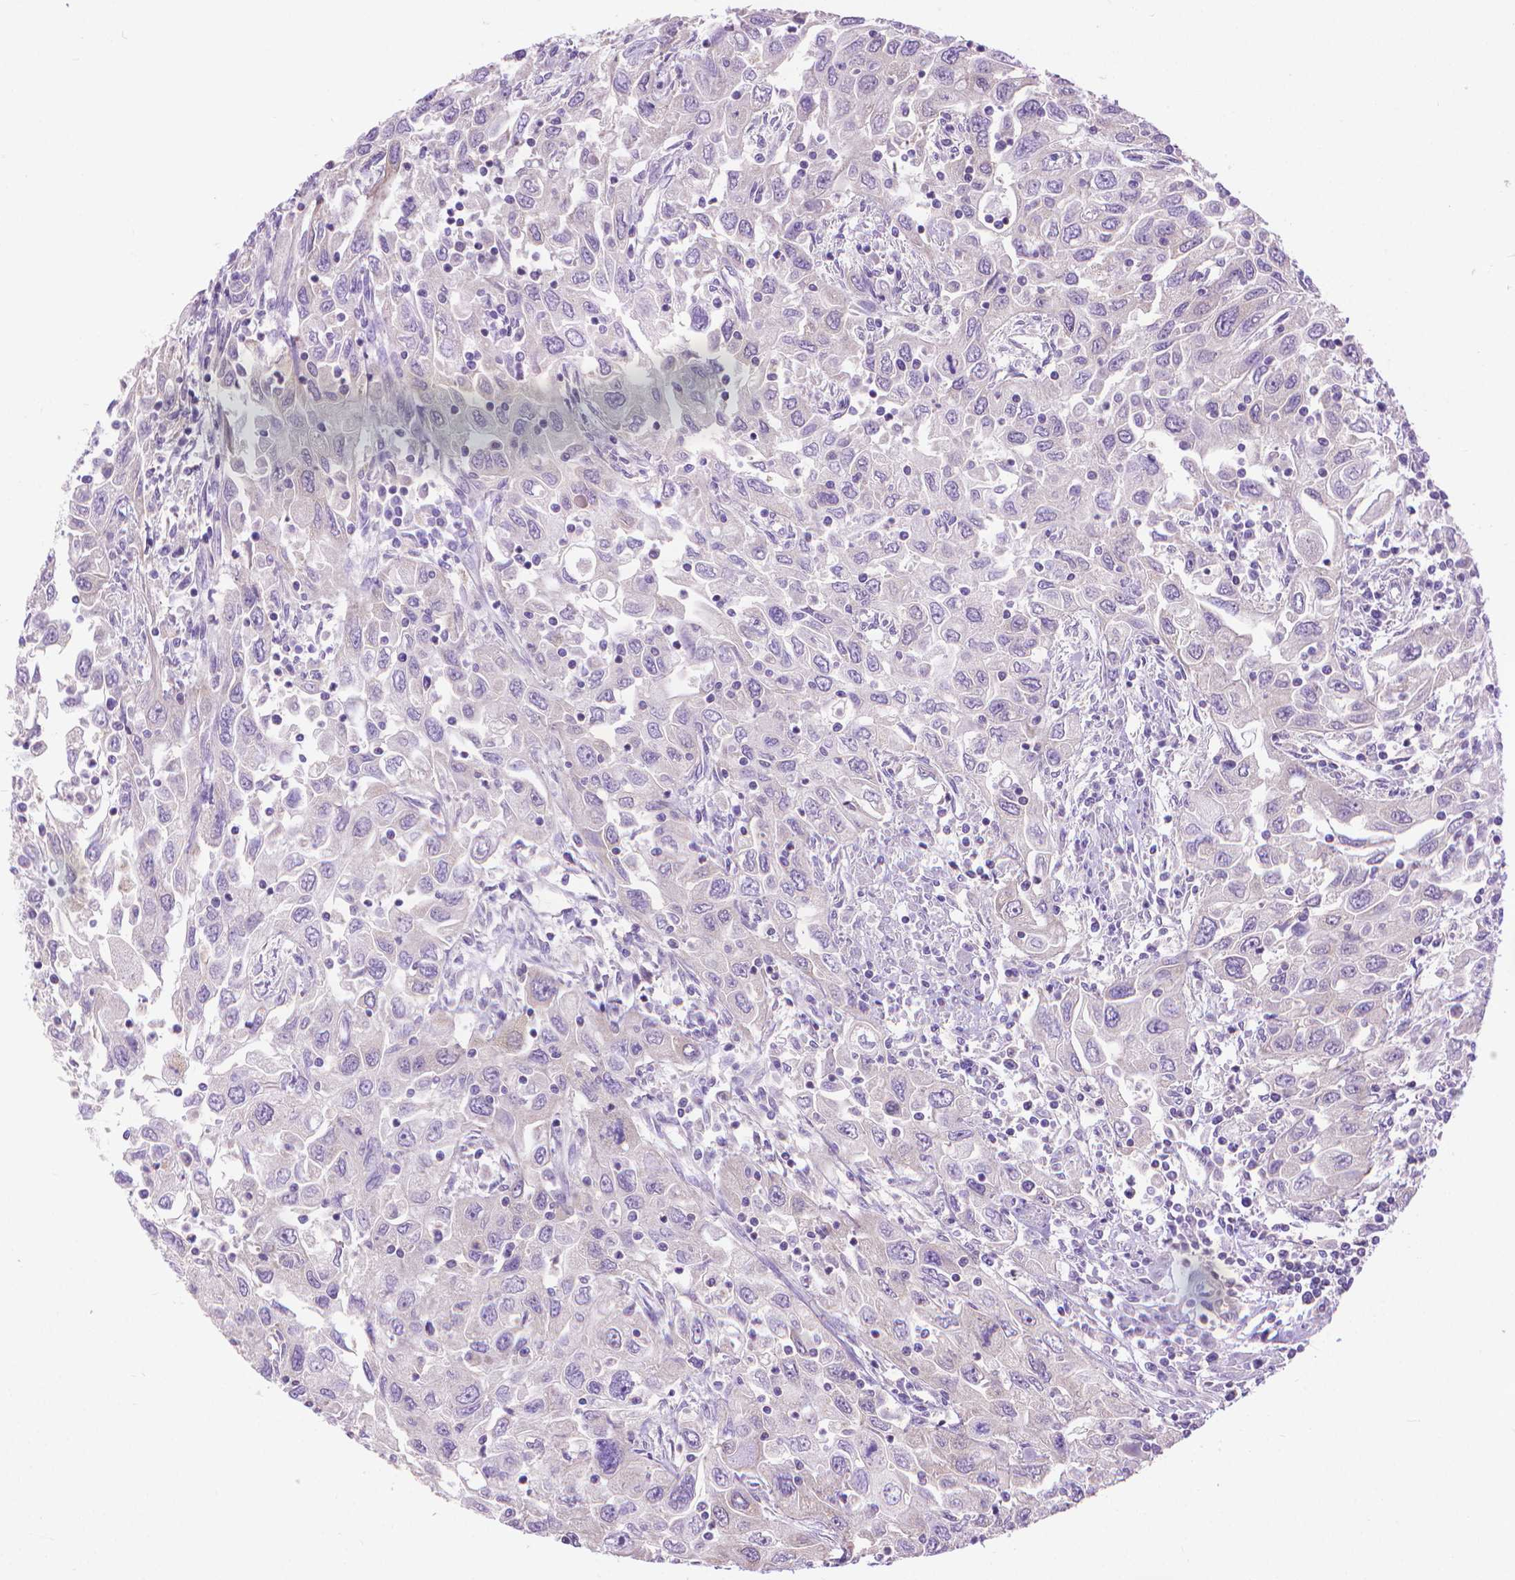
{"staining": {"intensity": "negative", "quantity": "none", "location": "none"}, "tissue": "urothelial cancer", "cell_type": "Tumor cells", "image_type": "cancer", "snomed": [{"axis": "morphology", "description": "Urothelial carcinoma, High grade"}, {"axis": "topography", "description": "Urinary bladder"}], "caption": "Urothelial carcinoma (high-grade) was stained to show a protein in brown. There is no significant staining in tumor cells.", "gene": "SYN1", "patient": {"sex": "male", "age": 76}}